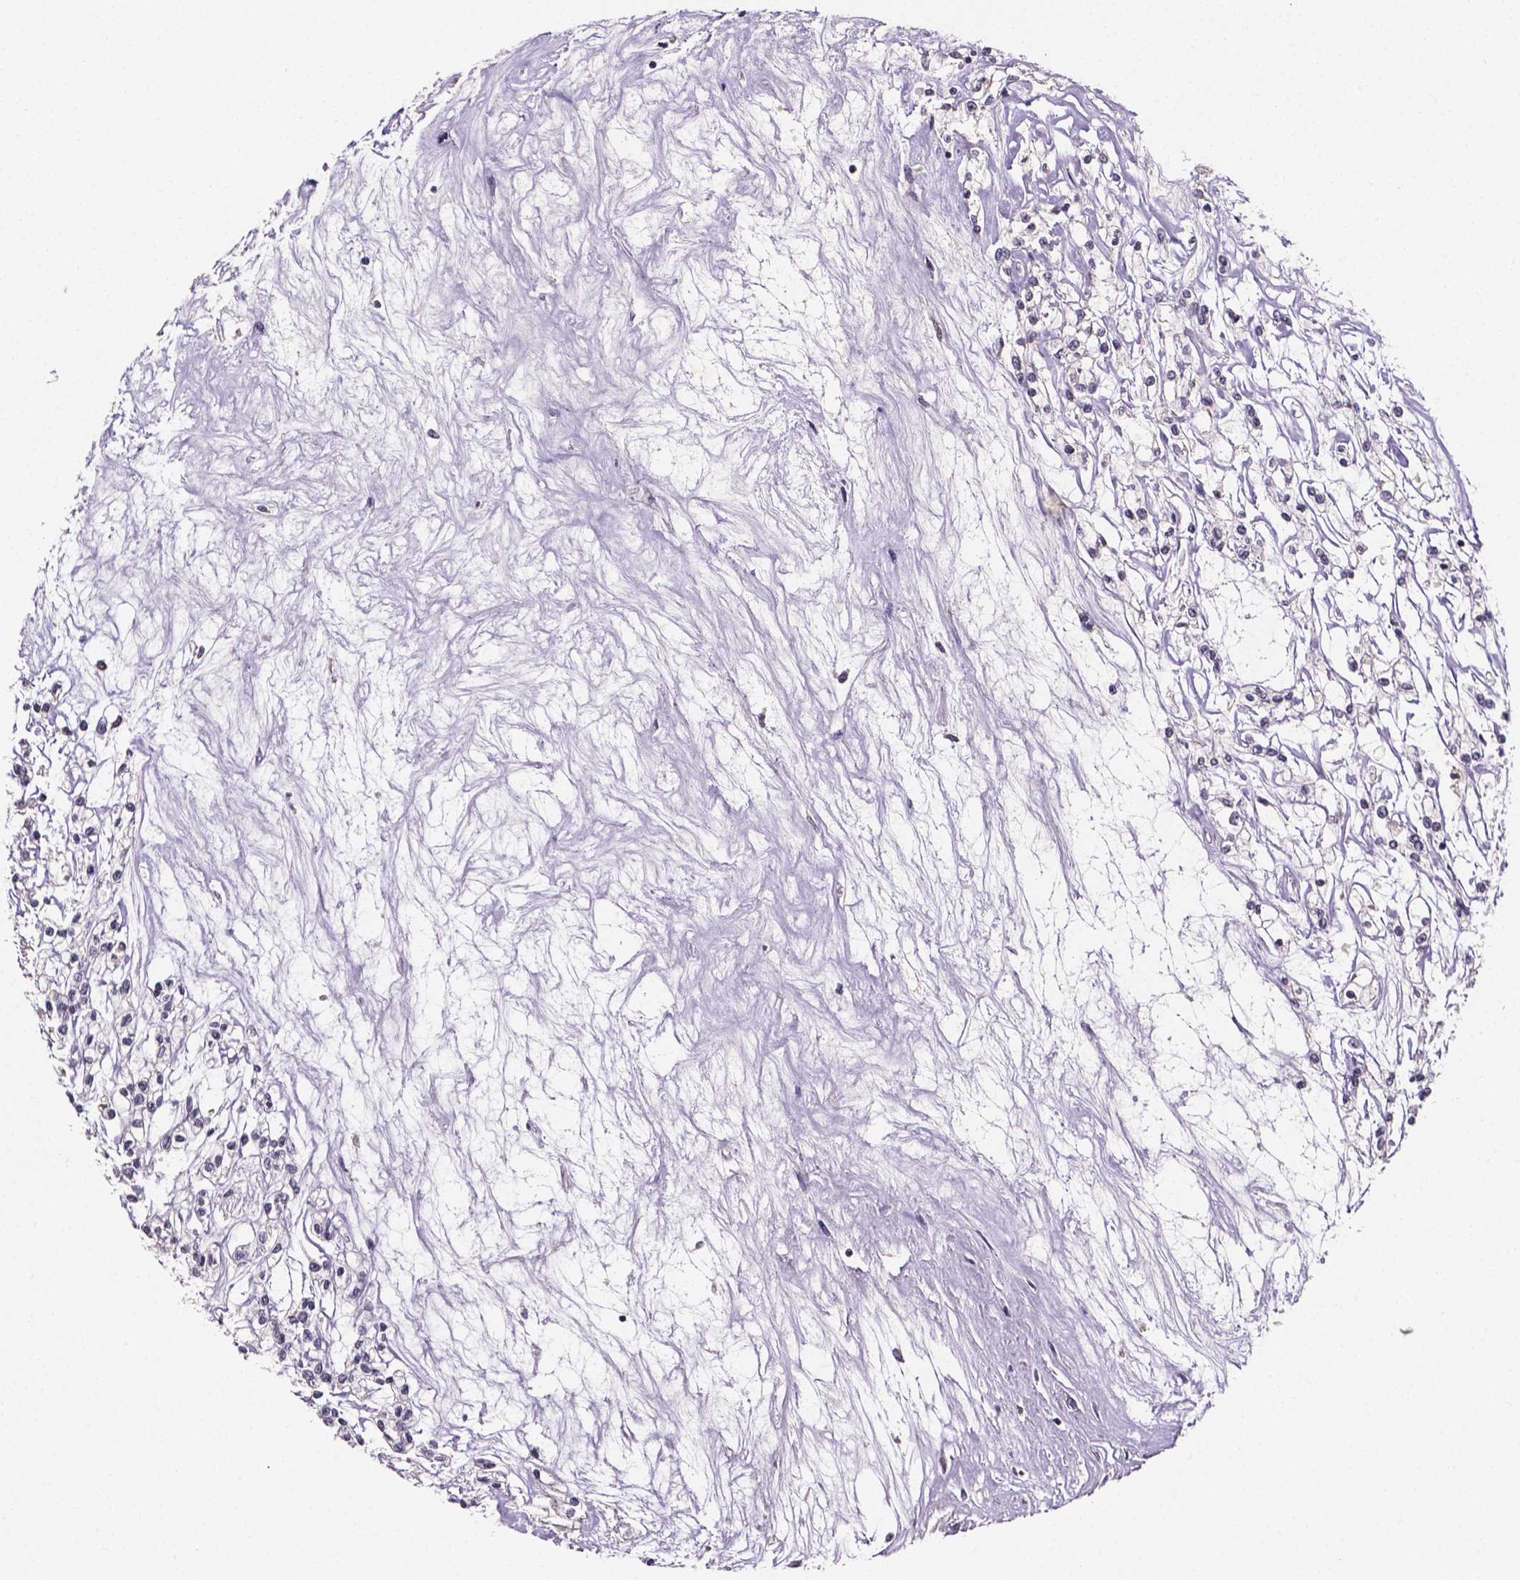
{"staining": {"intensity": "negative", "quantity": "none", "location": "none"}, "tissue": "renal cancer", "cell_type": "Tumor cells", "image_type": "cancer", "snomed": [{"axis": "morphology", "description": "Adenocarcinoma, NOS"}, {"axis": "topography", "description": "Kidney"}], "caption": "High power microscopy histopathology image of an IHC micrograph of renal cancer (adenocarcinoma), revealing no significant positivity in tumor cells.", "gene": "NRGN", "patient": {"sex": "female", "age": 59}}